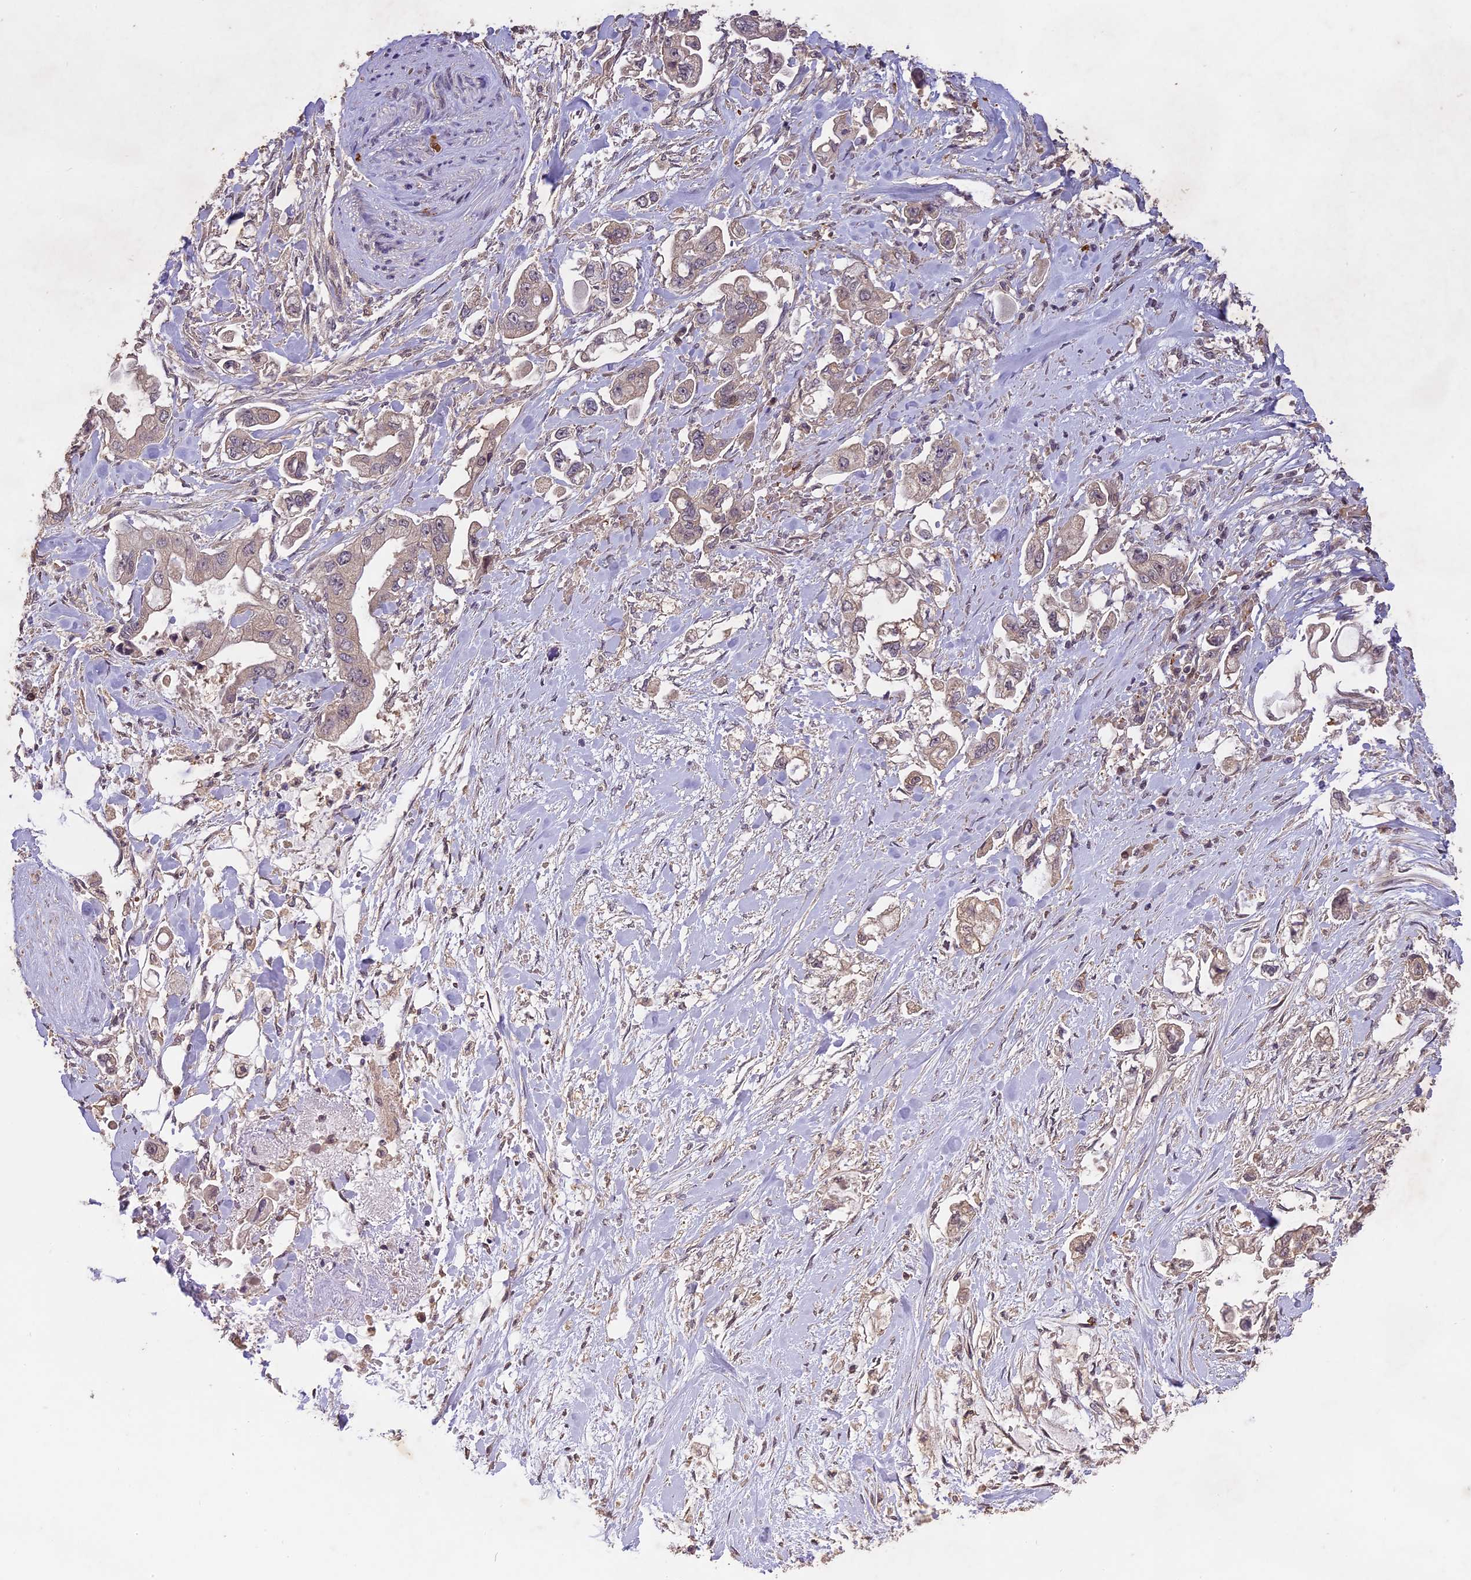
{"staining": {"intensity": "weak", "quantity": "25%-75%", "location": "cytoplasmic/membranous"}, "tissue": "stomach cancer", "cell_type": "Tumor cells", "image_type": "cancer", "snomed": [{"axis": "morphology", "description": "Adenocarcinoma, NOS"}, {"axis": "topography", "description": "Stomach"}], "caption": "Stomach cancer (adenocarcinoma) stained with DAB immunohistochemistry (IHC) displays low levels of weak cytoplasmic/membranous expression in about 25%-75% of tumor cells.", "gene": "TIGD7", "patient": {"sex": "male", "age": 62}}